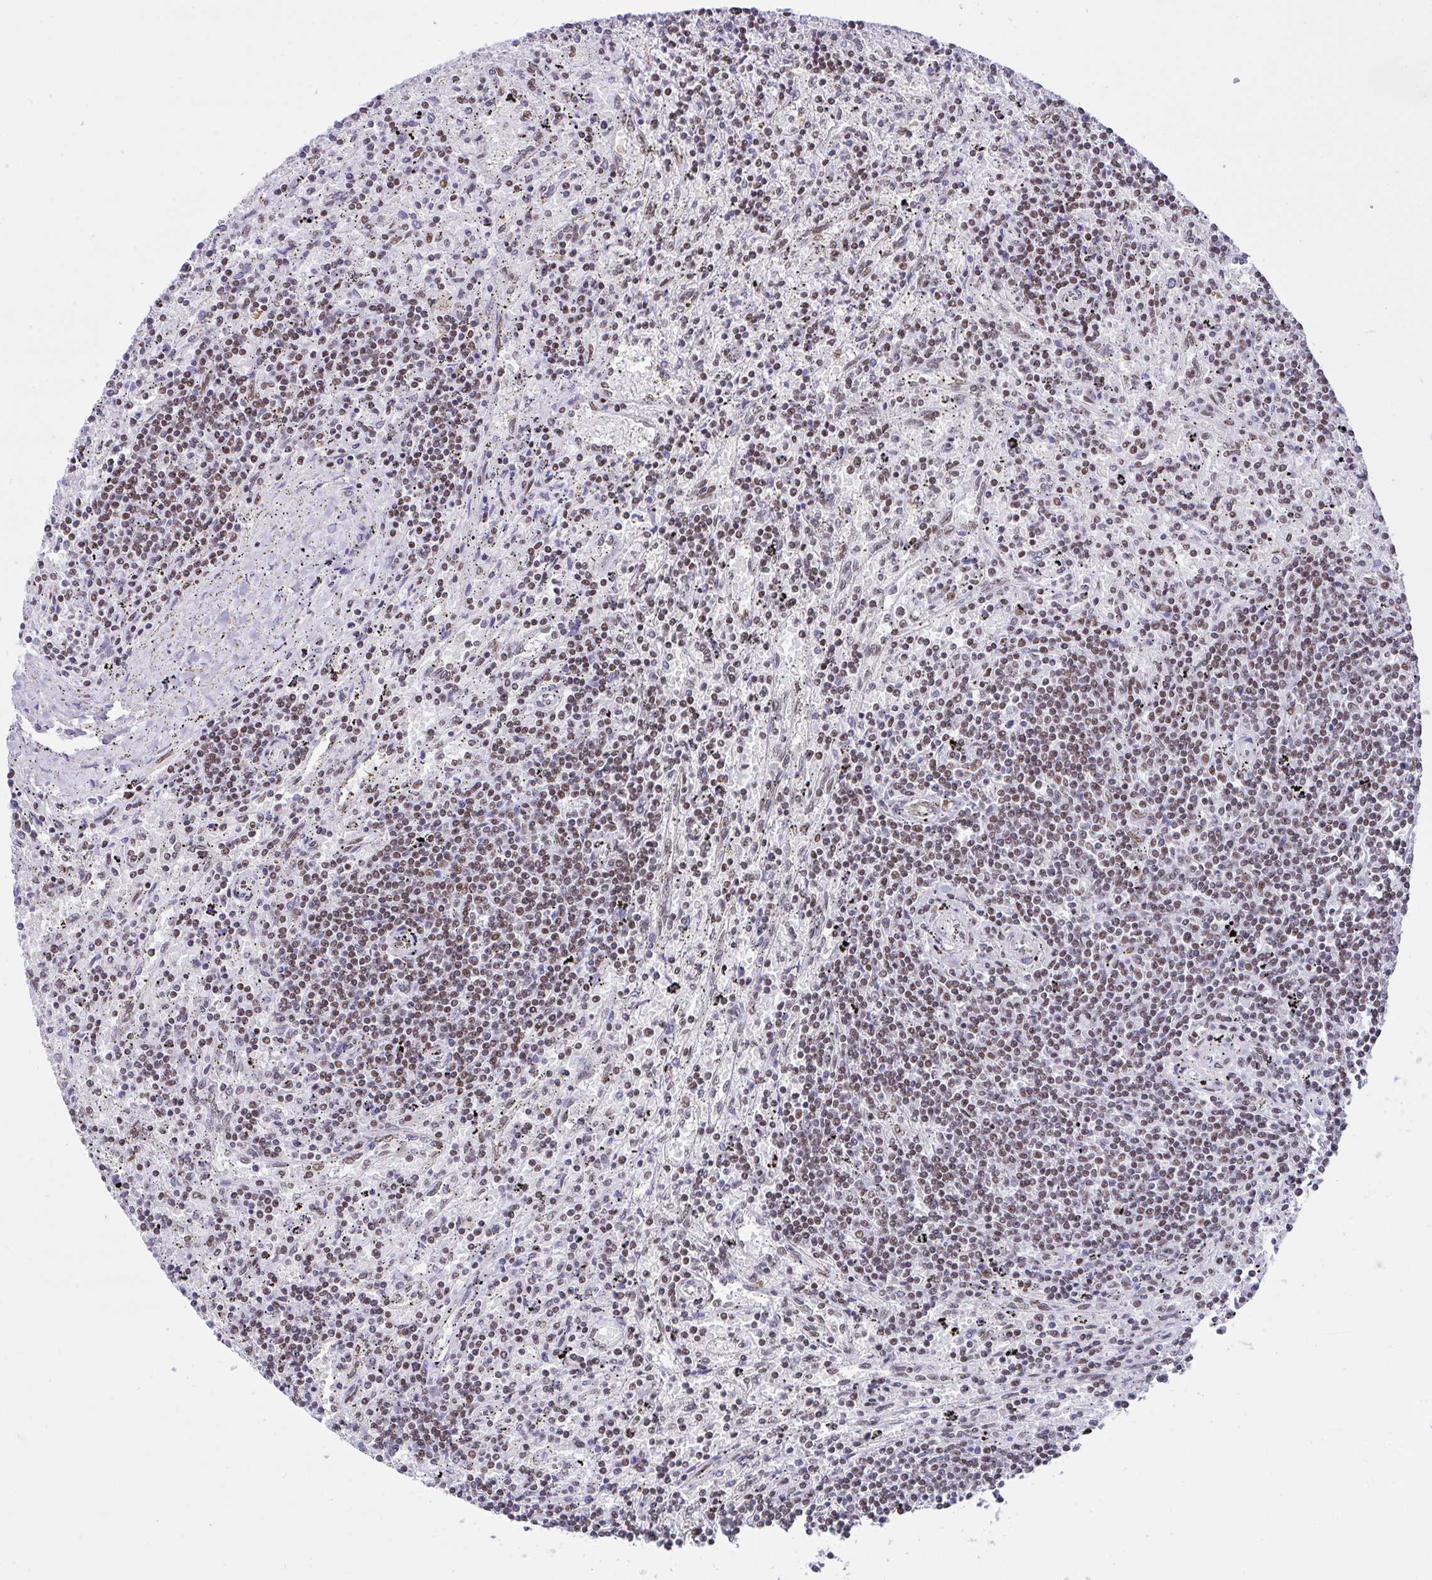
{"staining": {"intensity": "weak", "quantity": ">75%", "location": "nuclear"}, "tissue": "lymphoma", "cell_type": "Tumor cells", "image_type": "cancer", "snomed": [{"axis": "morphology", "description": "Malignant lymphoma, non-Hodgkin's type, Low grade"}, {"axis": "topography", "description": "Spleen"}], "caption": "This is a histology image of immunohistochemistry staining of low-grade malignant lymphoma, non-Hodgkin's type, which shows weak positivity in the nuclear of tumor cells.", "gene": "DDX52", "patient": {"sex": "male", "age": 76}}